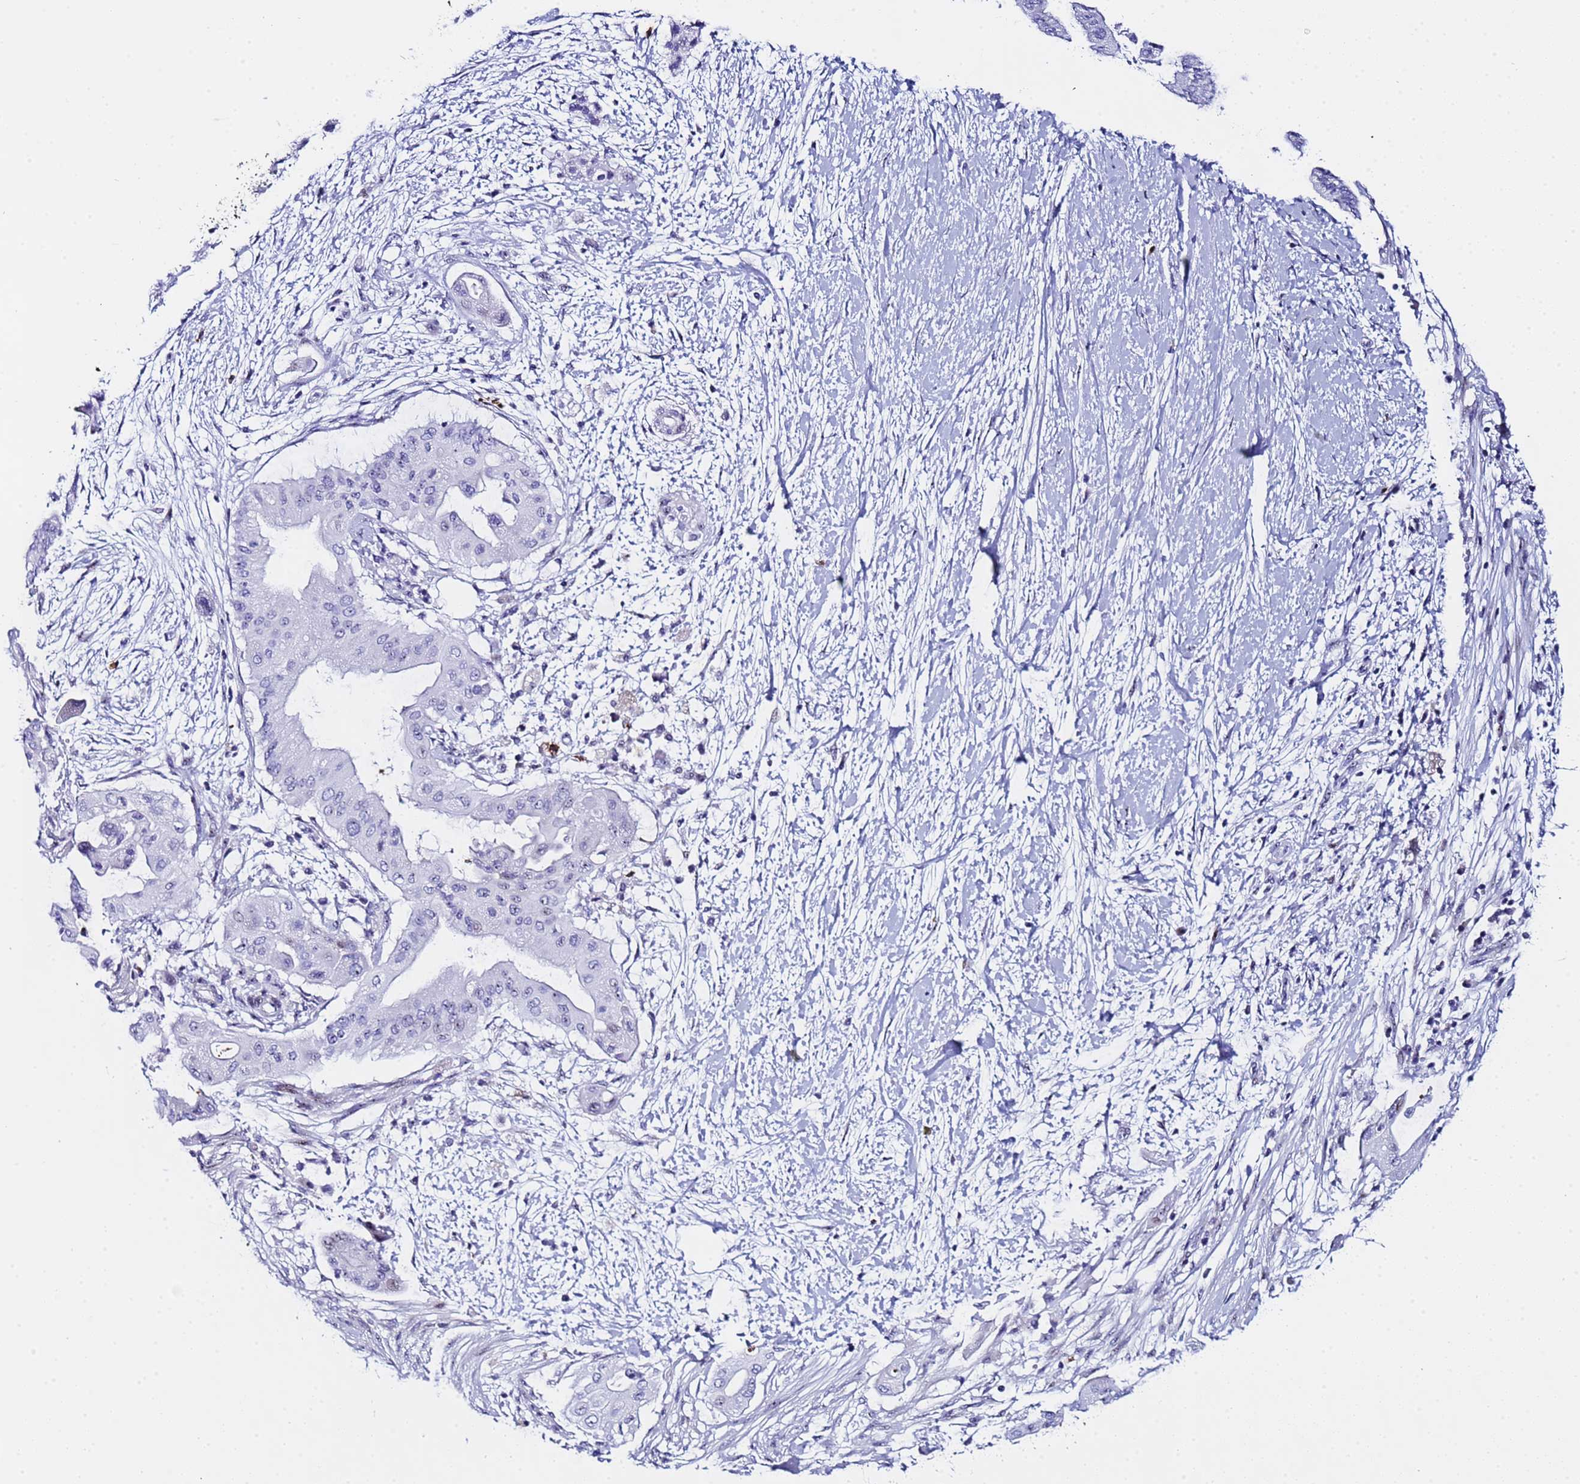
{"staining": {"intensity": "negative", "quantity": "none", "location": "none"}, "tissue": "pancreatic cancer", "cell_type": "Tumor cells", "image_type": "cancer", "snomed": [{"axis": "morphology", "description": "Adenocarcinoma, NOS"}, {"axis": "topography", "description": "Pancreas"}], "caption": "This is an immunohistochemistry (IHC) image of human adenocarcinoma (pancreatic). There is no staining in tumor cells.", "gene": "POP5", "patient": {"sex": "male", "age": 68}}